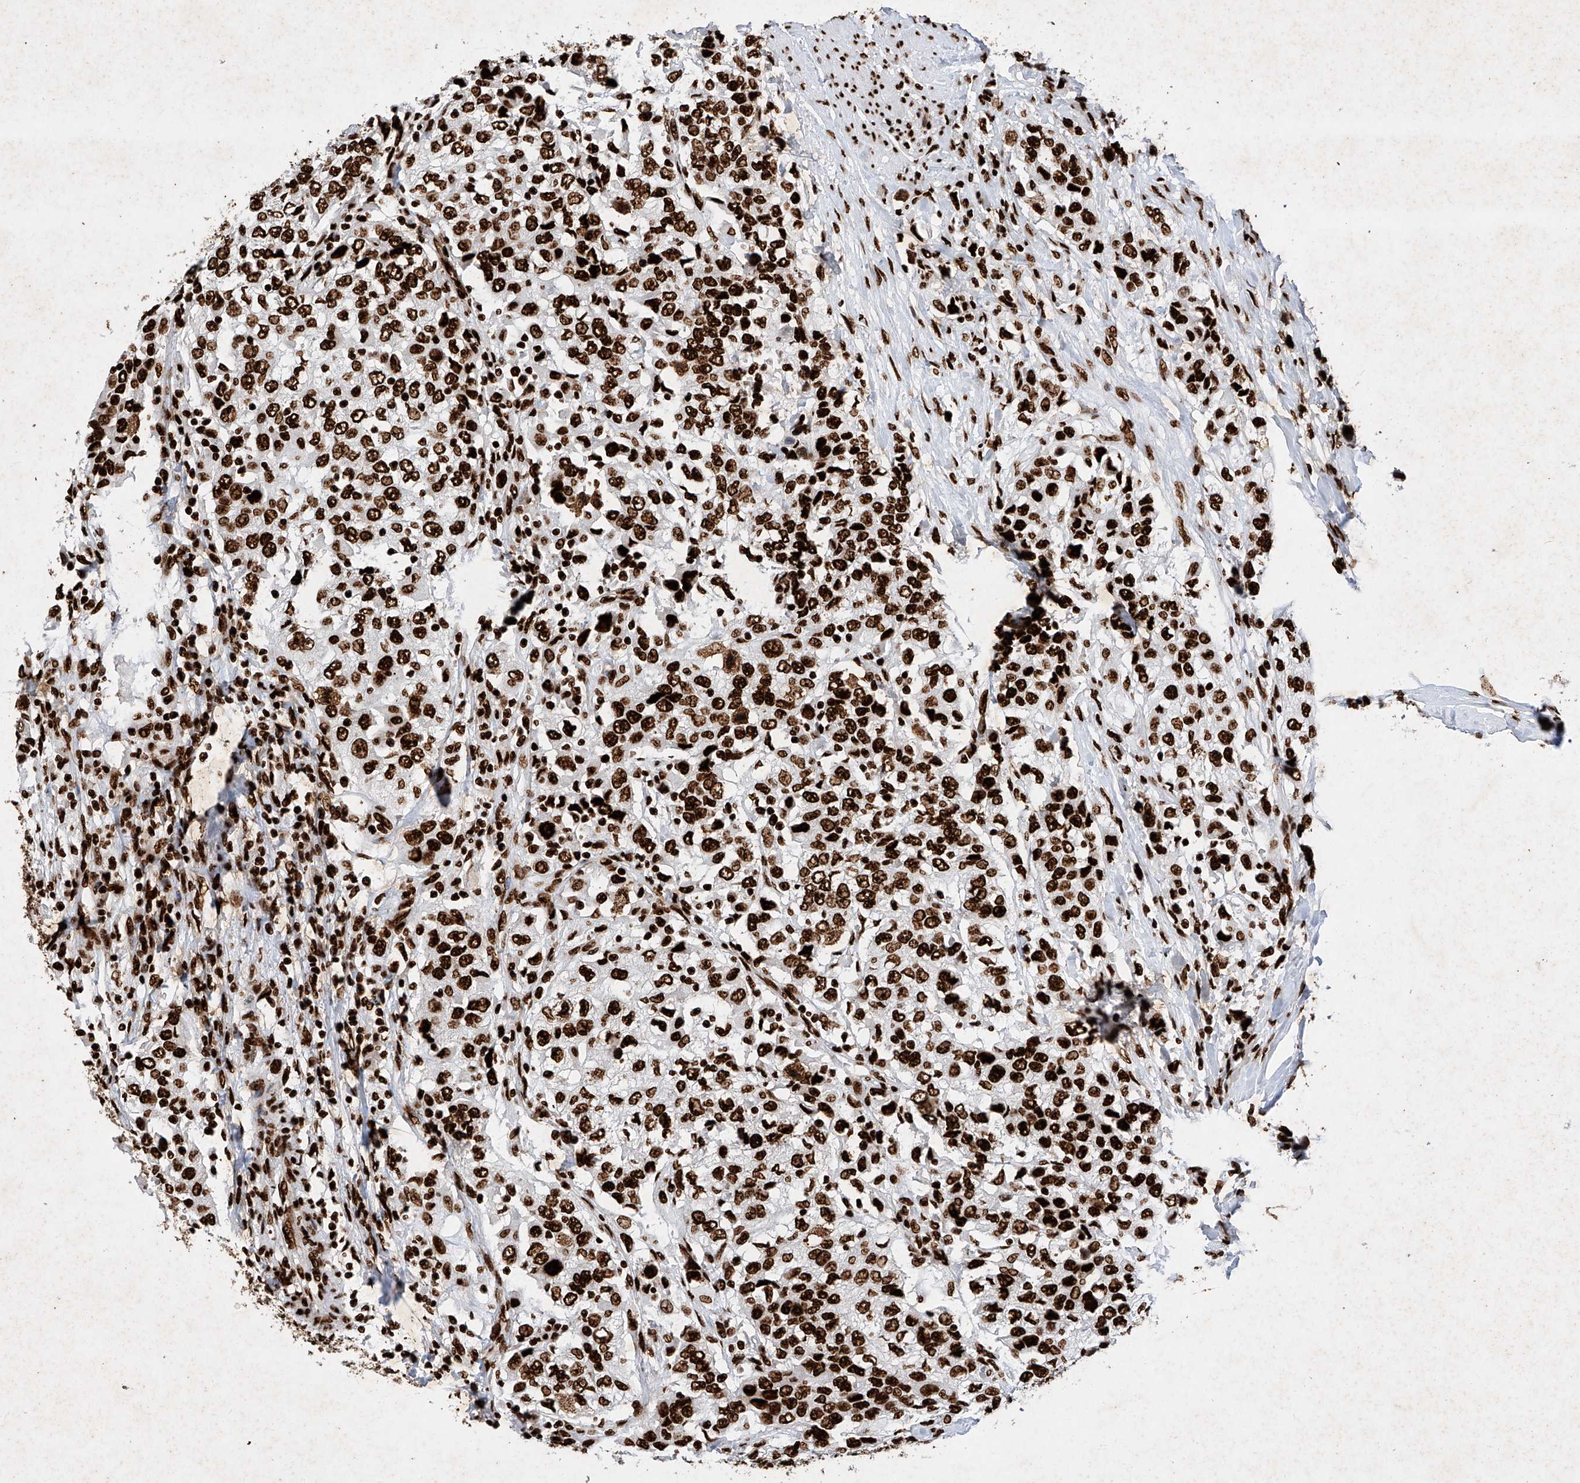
{"staining": {"intensity": "strong", "quantity": ">75%", "location": "nuclear"}, "tissue": "urothelial cancer", "cell_type": "Tumor cells", "image_type": "cancer", "snomed": [{"axis": "morphology", "description": "Urothelial carcinoma, High grade"}, {"axis": "topography", "description": "Urinary bladder"}], "caption": "The immunohistochemical stain highlights strong nuclear expression in tumor cells of urothelial carcinoma (high-grade) tissue.", "gene": "SRSF6", "patient": {"sex": "female", "age": 80}}